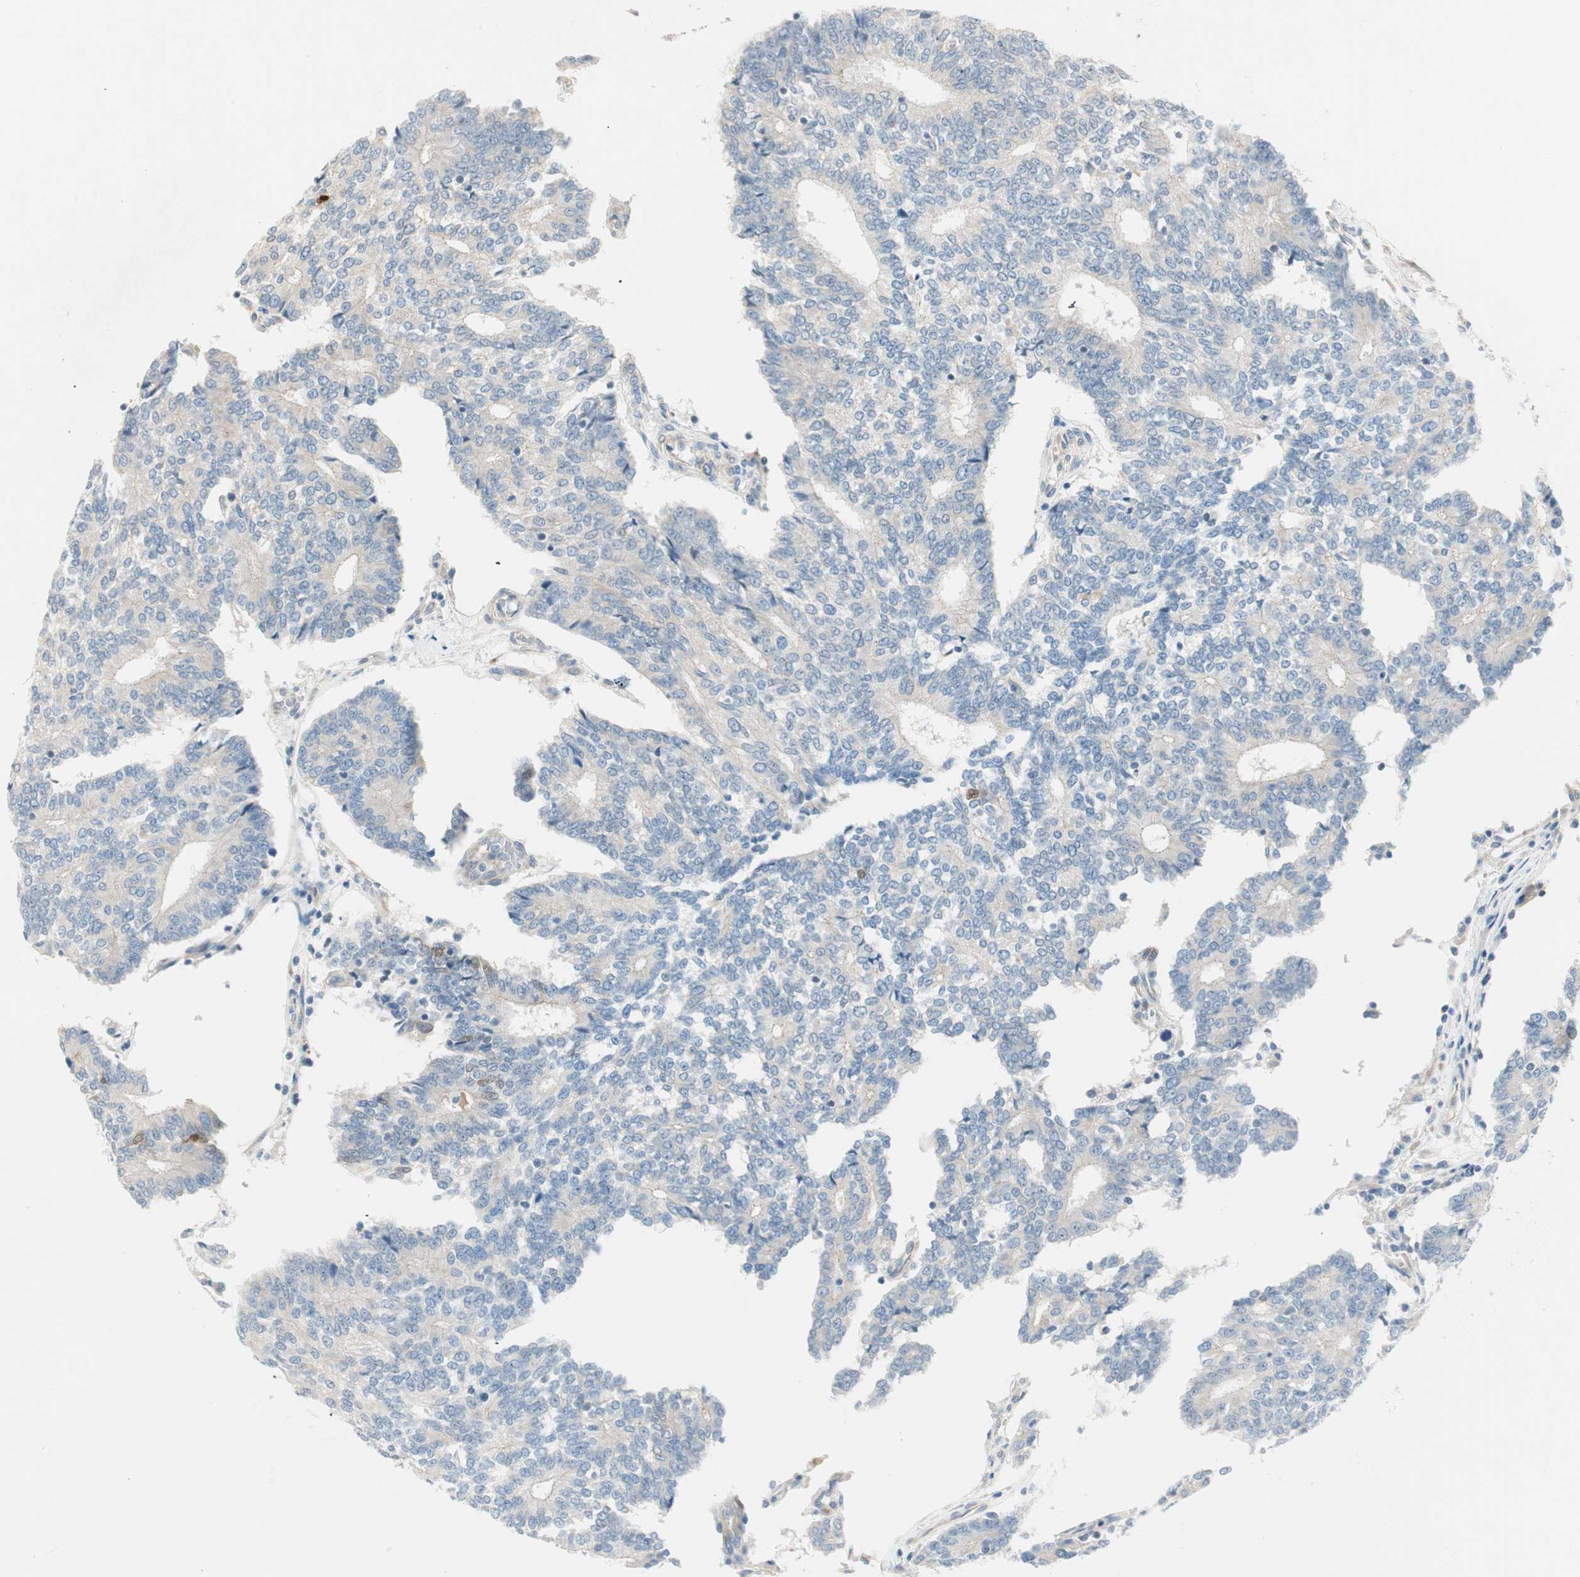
{"staining": {"intensity": "negative", "quantity": "none", "location": "none"}, "tissue": "prostate cancer", "cell_type": "Tumor cells", "image_type": "cancer", "snomed": [{"axis": "morphology", "description": "Adenocarcinoma, High grade"}, {"axis": "topography", "description": "Prostate"}], "caption": "Immunohistochemistry (IHC) micrograph of prostate high-grade adenocarcinoma stained for a protein (brown), which displays no staining in tumor cells.", "gene": "CDK3", "patient": {"sex": "male", "age": 55}}